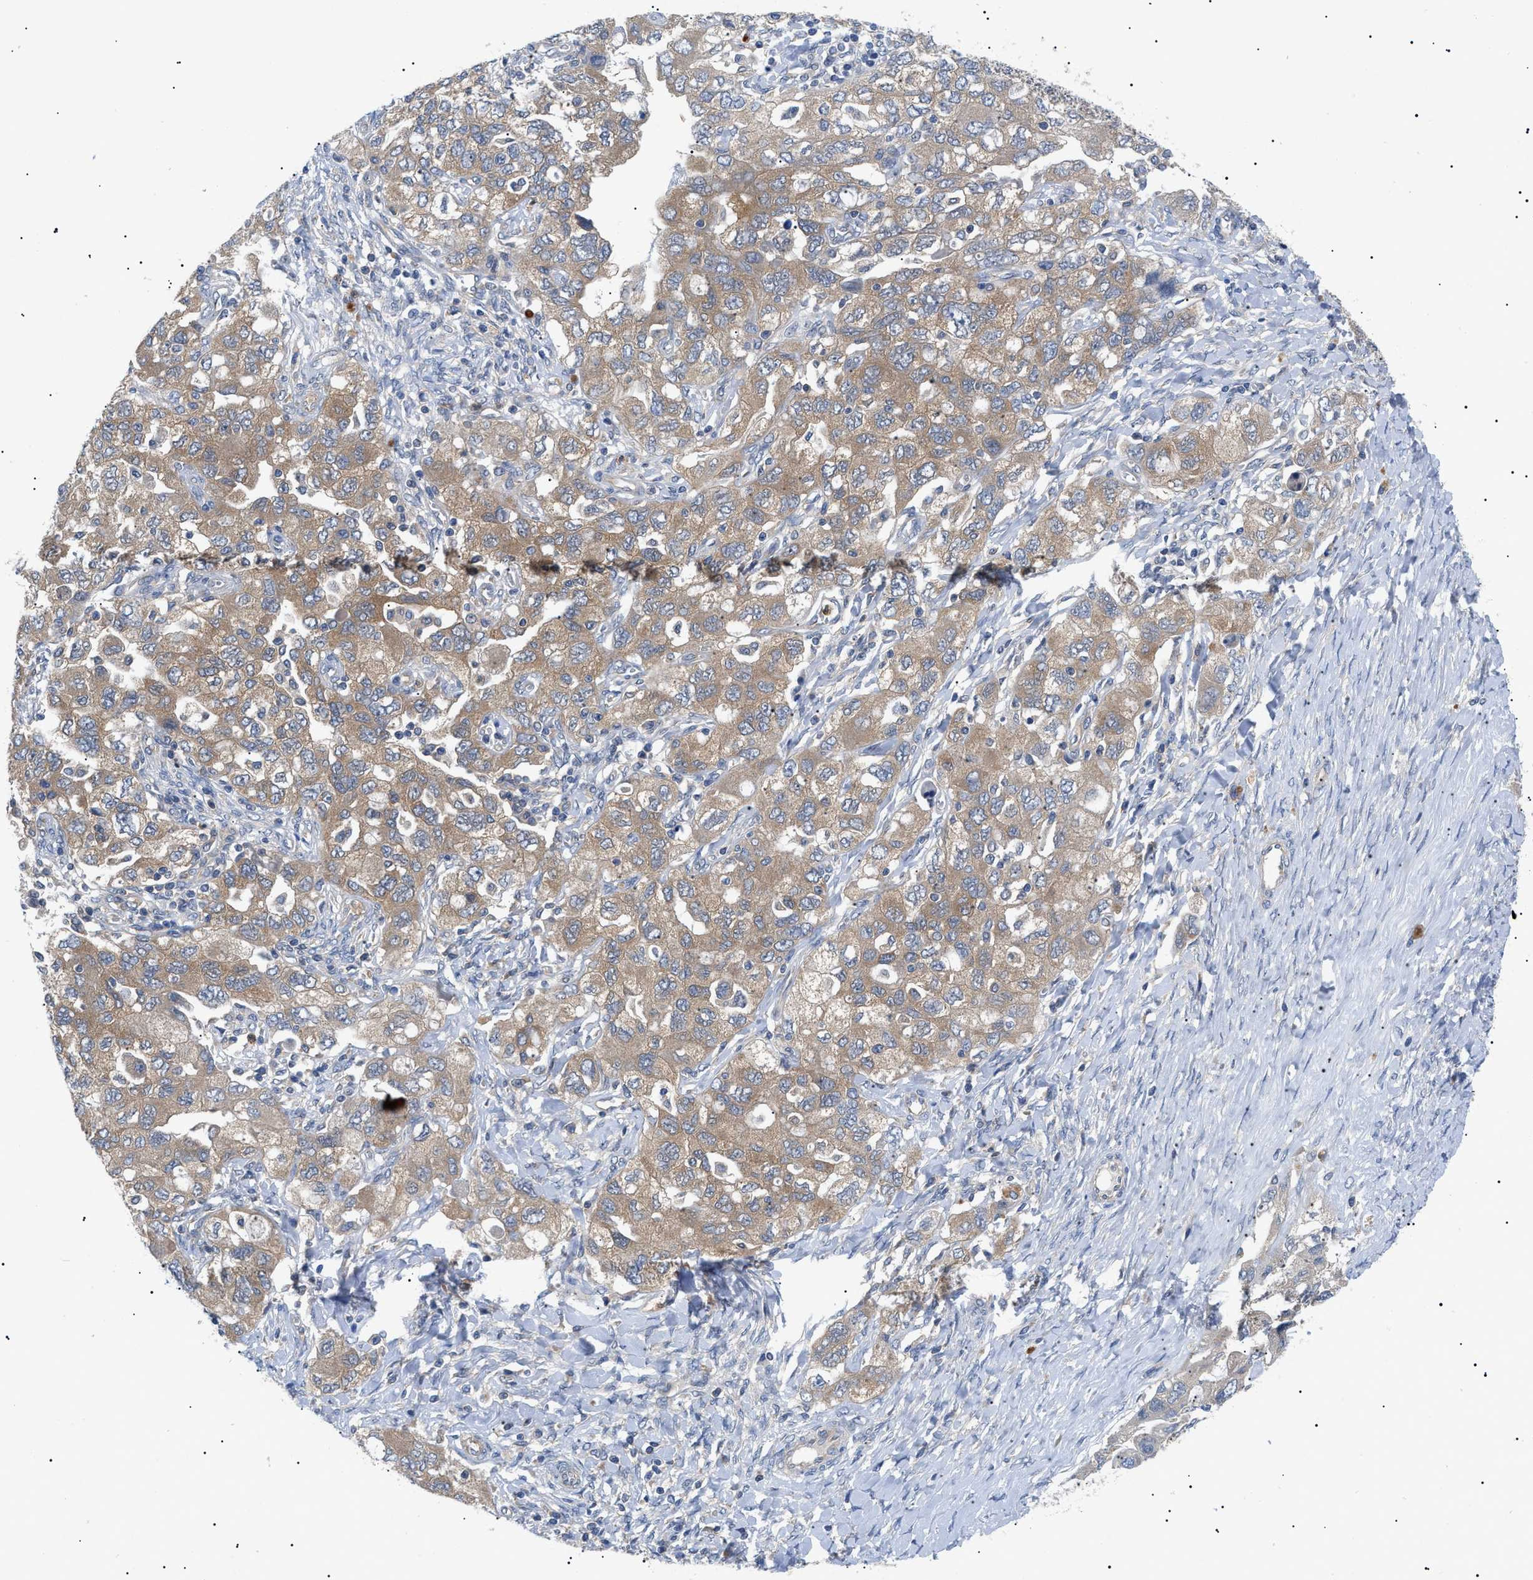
{"staining": {"intensity": "moderate", "quantity": ">75%", "location": "cytoplasmic/membranous"}, "tissue": "ovarian cancer", "cell_type": "Tumor cells", "image_type": "cancer", "snomed": [{"axis": "morphology", "description": "Carcinoma, NOS"}, {"axis": "morphology", "description": "Cystadenocarcinoma, serous, NOS"}, {"axis": "topography", "description": "Ovary"}], "caption": "Immunohistochemical staining of ovarian cancer (carcinoma) shows medium levels of moderate cytoplasmic/membranous staining in about >75% of tumor cells.", "gene": "RIPK1", "patient": {"sex": "female", "age": 69}}